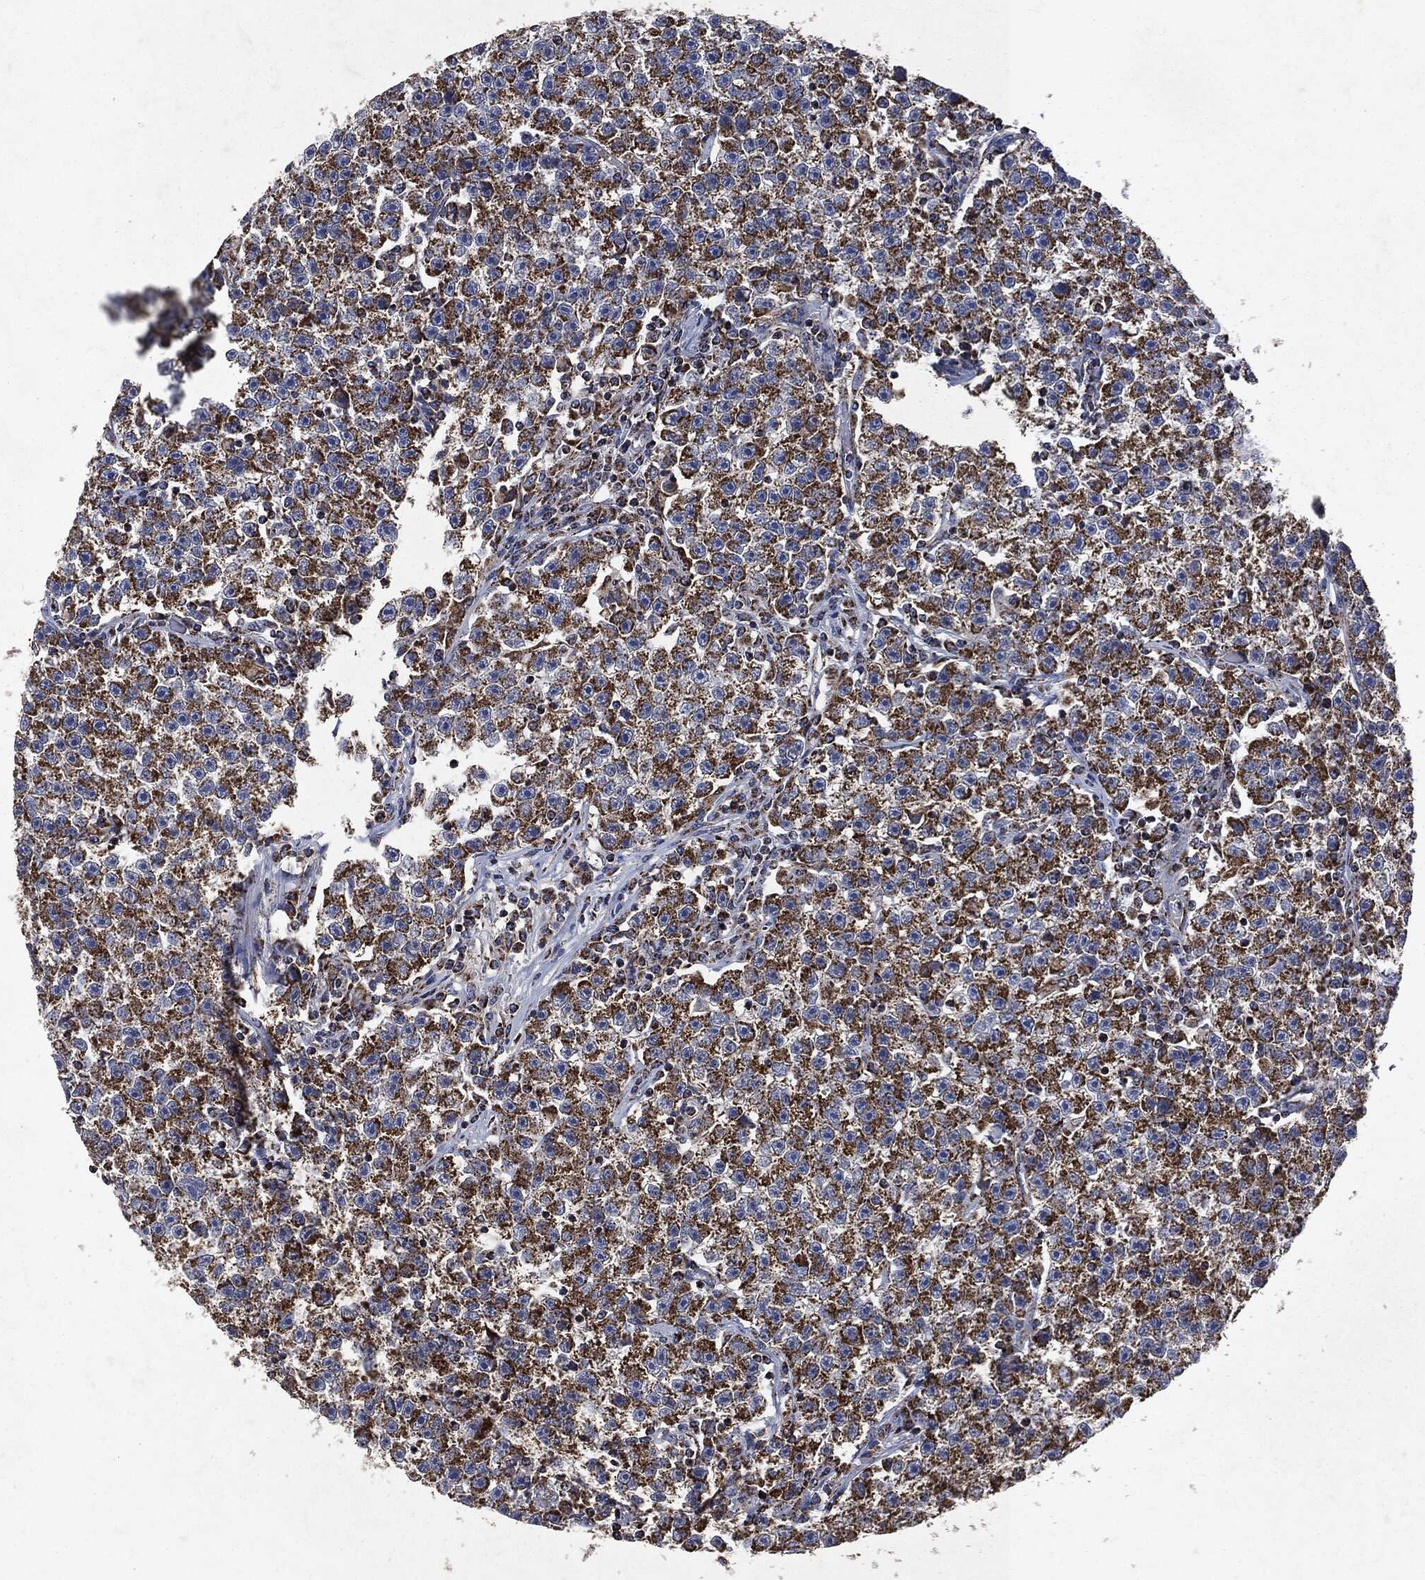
{"staining": {"intensity": "strong", "quantity": ">75%", "location": "cytoplasmic/membranous"}, "tissue": "testis cancer", "cell_type": "Tumor cells", "image_type": "cancer", "snomed": [{"axis": "morphology", "description": "Seminoma, NOS"}, {"axis": "topography", "description": "Testis"}], "caption": "There is high levels of strong cytoplasmic/membranous staining in tumor cells of testis seminoma, as demonstrated by immunohistochemical staining (brown color).", "gene": "RYK", "patient": {"sex": "male", "age": 22}}